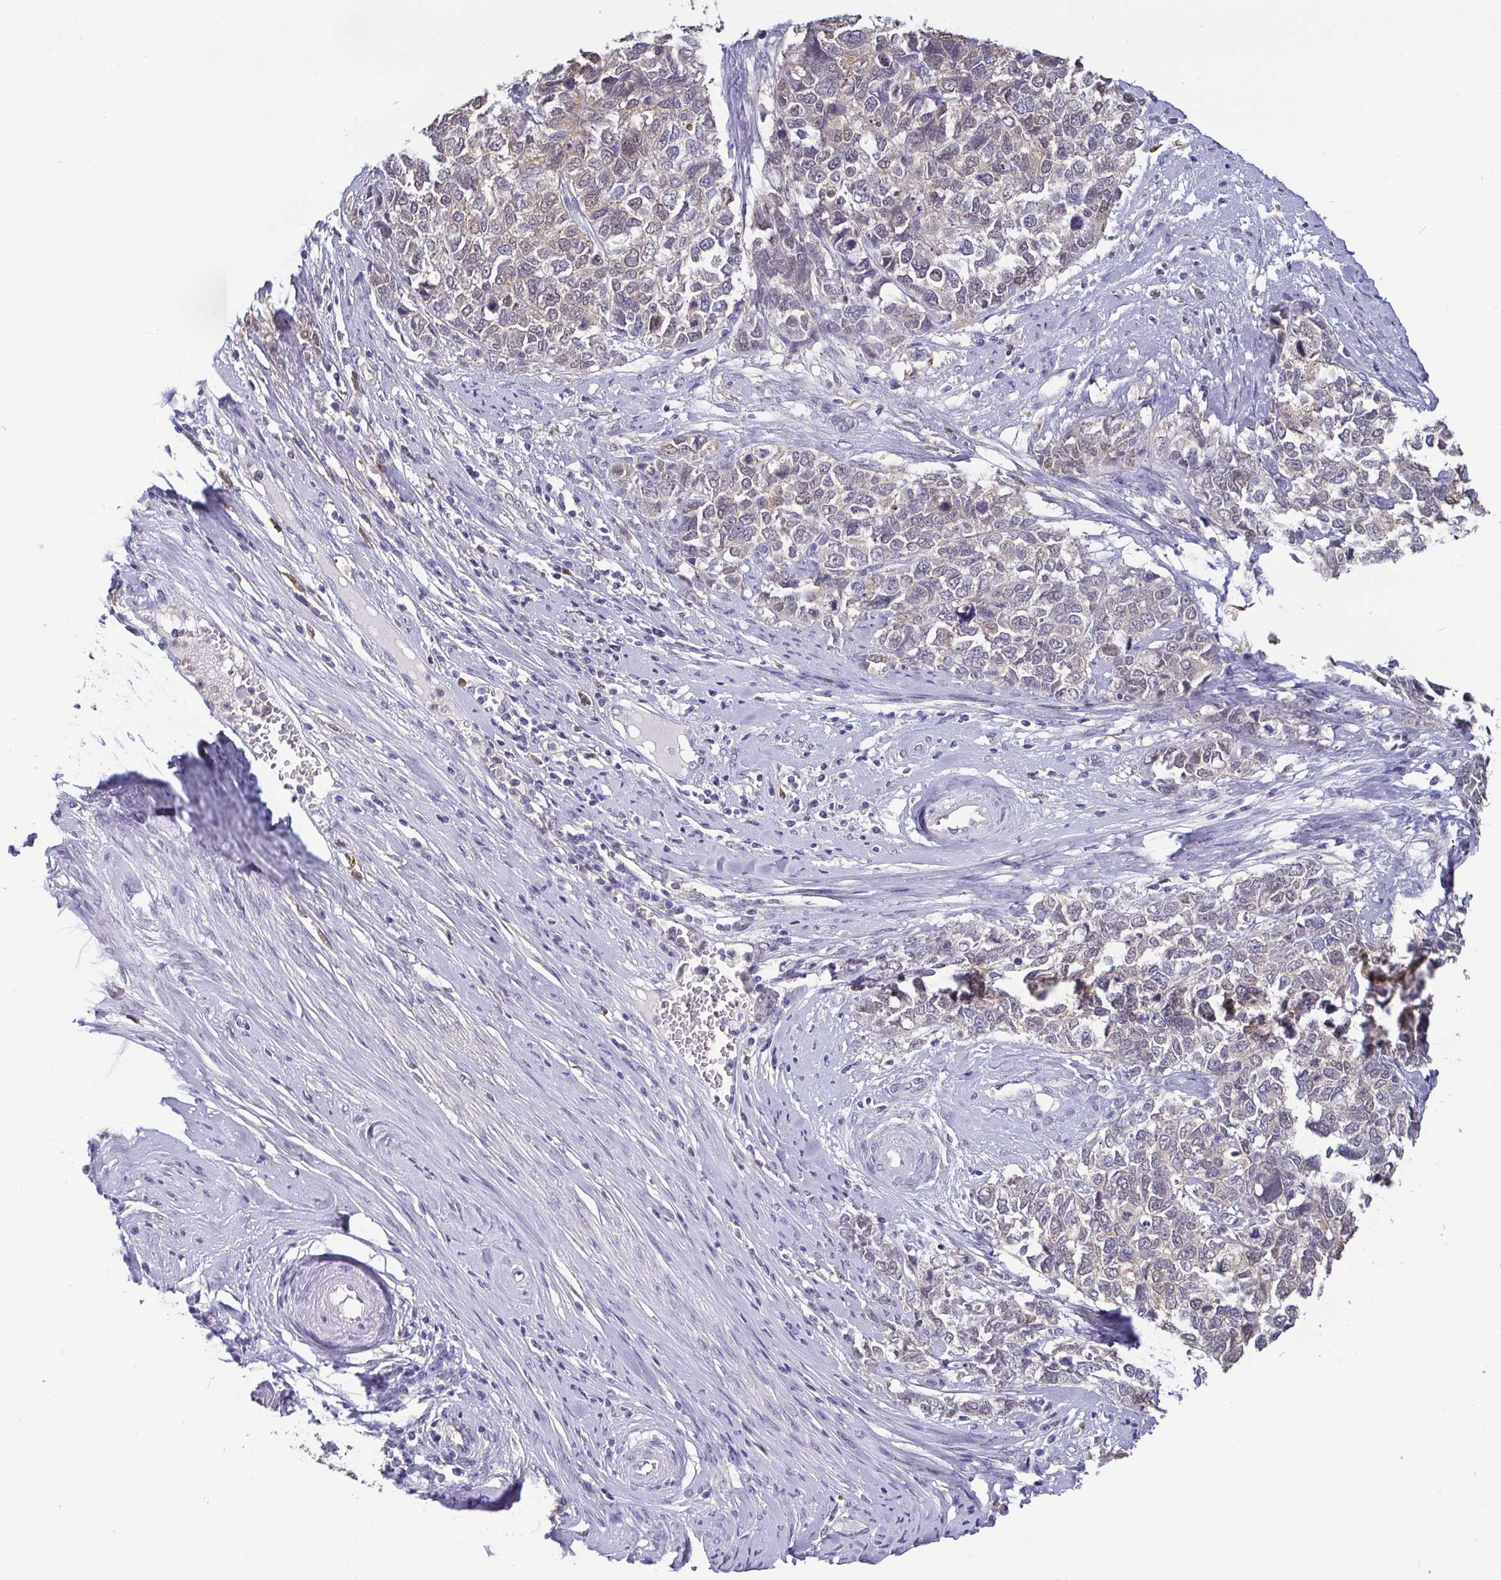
{"staining": {"intensity": "negative", "quantity": "none", "location": "none"}, "tissue": "cervical cancer", "cell_type": "Tumor cells", "image_type": "cancer", "snomed": [{"axis": "morphology", "description": "Adenocarcinoma, NOS"}, {"axis": "topography", "description": "Cervix"}], "caption": "The immunohistochemistry histopathology image has no significant positivity in tumor cells of cervical adenocarcinoma tissue.", "gene": "IDH1", "patient": {"sex": "female", "age": 63}}